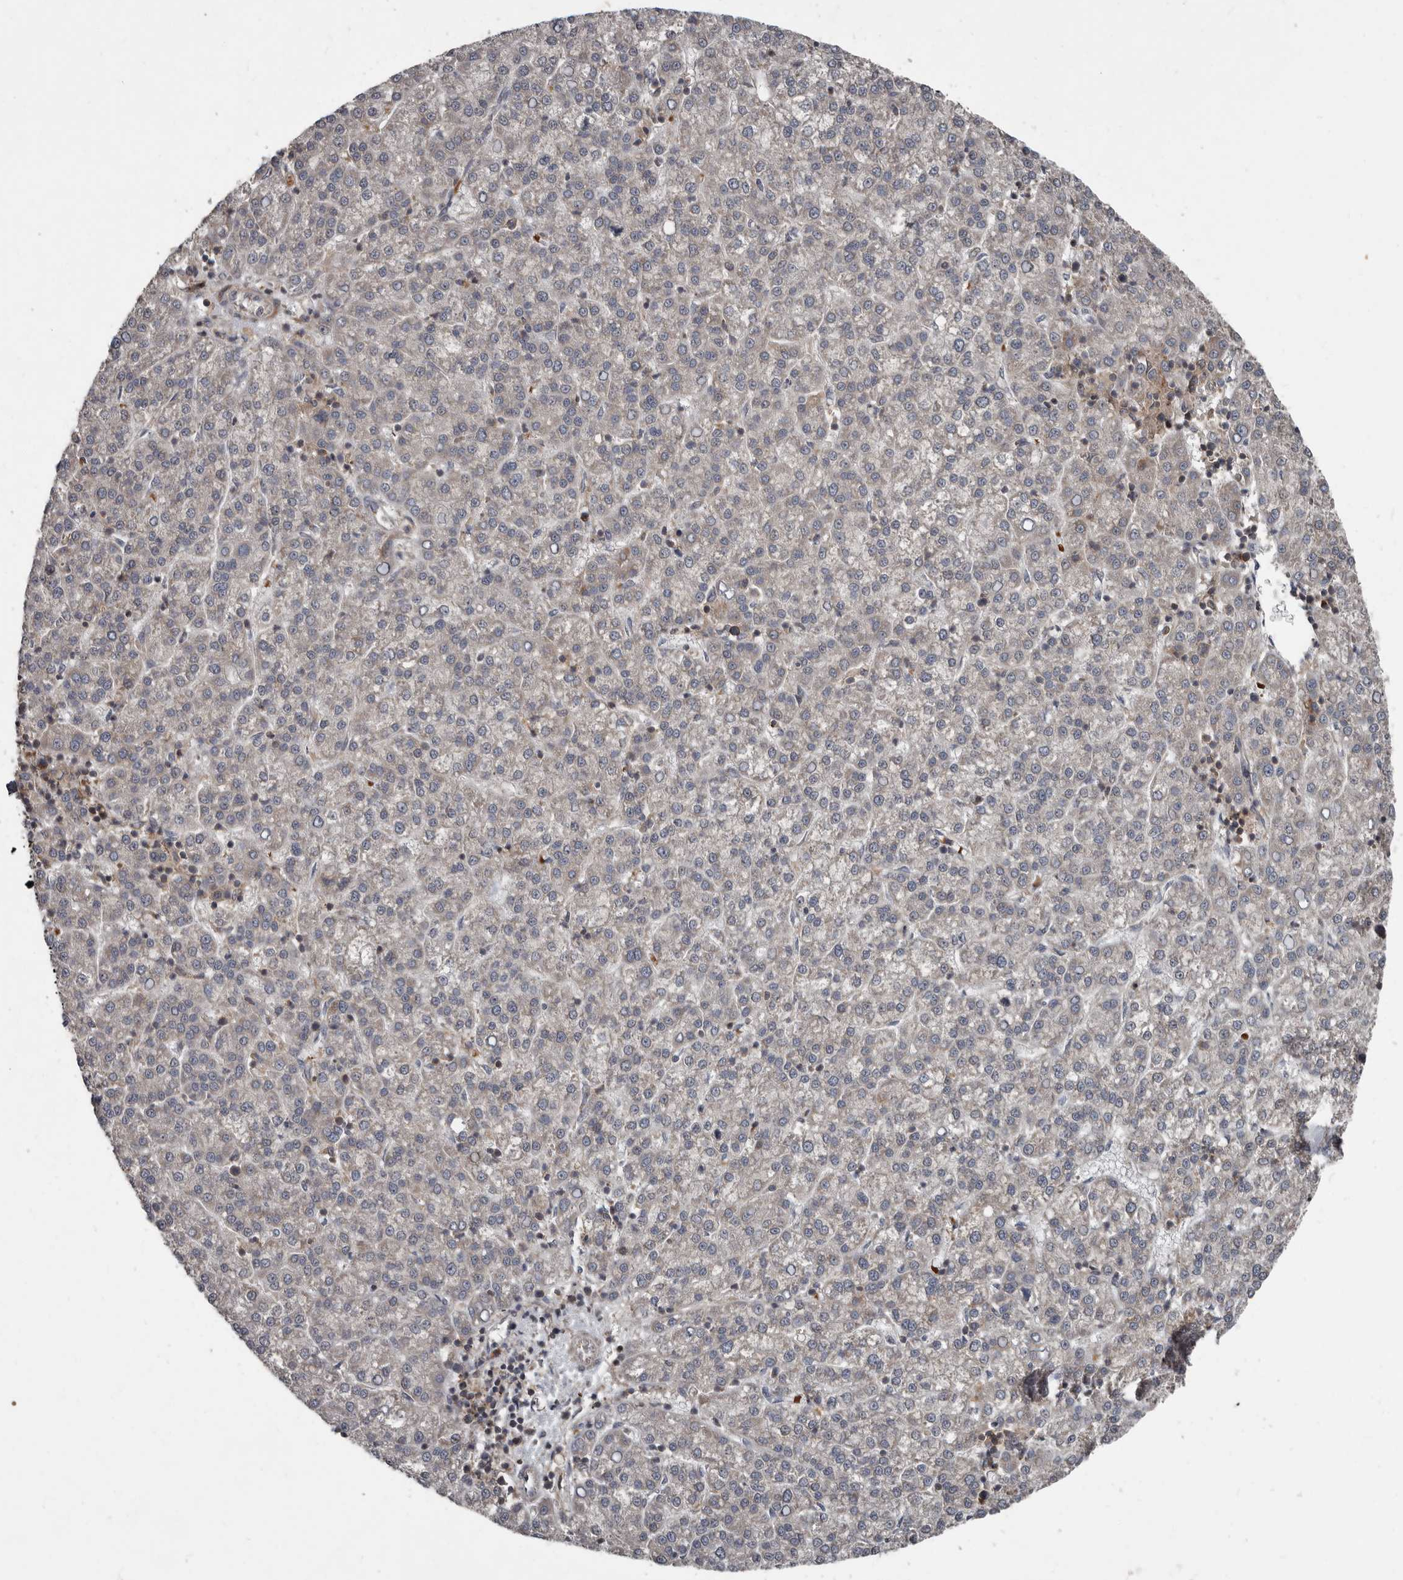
{"staining": {"intensity": "negative", "quantity": "none", "location": "none"}, "tissue": "liver cancer", "cell_type": "Tumor cells", "image_type": "cancer", "snomed": [{"axis": "morphology", "description": "Carcinoma, Hepatocellular, NOS"}, {"axis": "topography", "description": "Liver"}], "caption": "Protein analysis of liver hepatocellular carcinoma exhibits no significant expression in tumor cells. (DAB immunohistochemistry (IHC) with hematoxylin counter stain).", "gene": "FBXO31", "patient": {"sex": "female", "age": 58}}